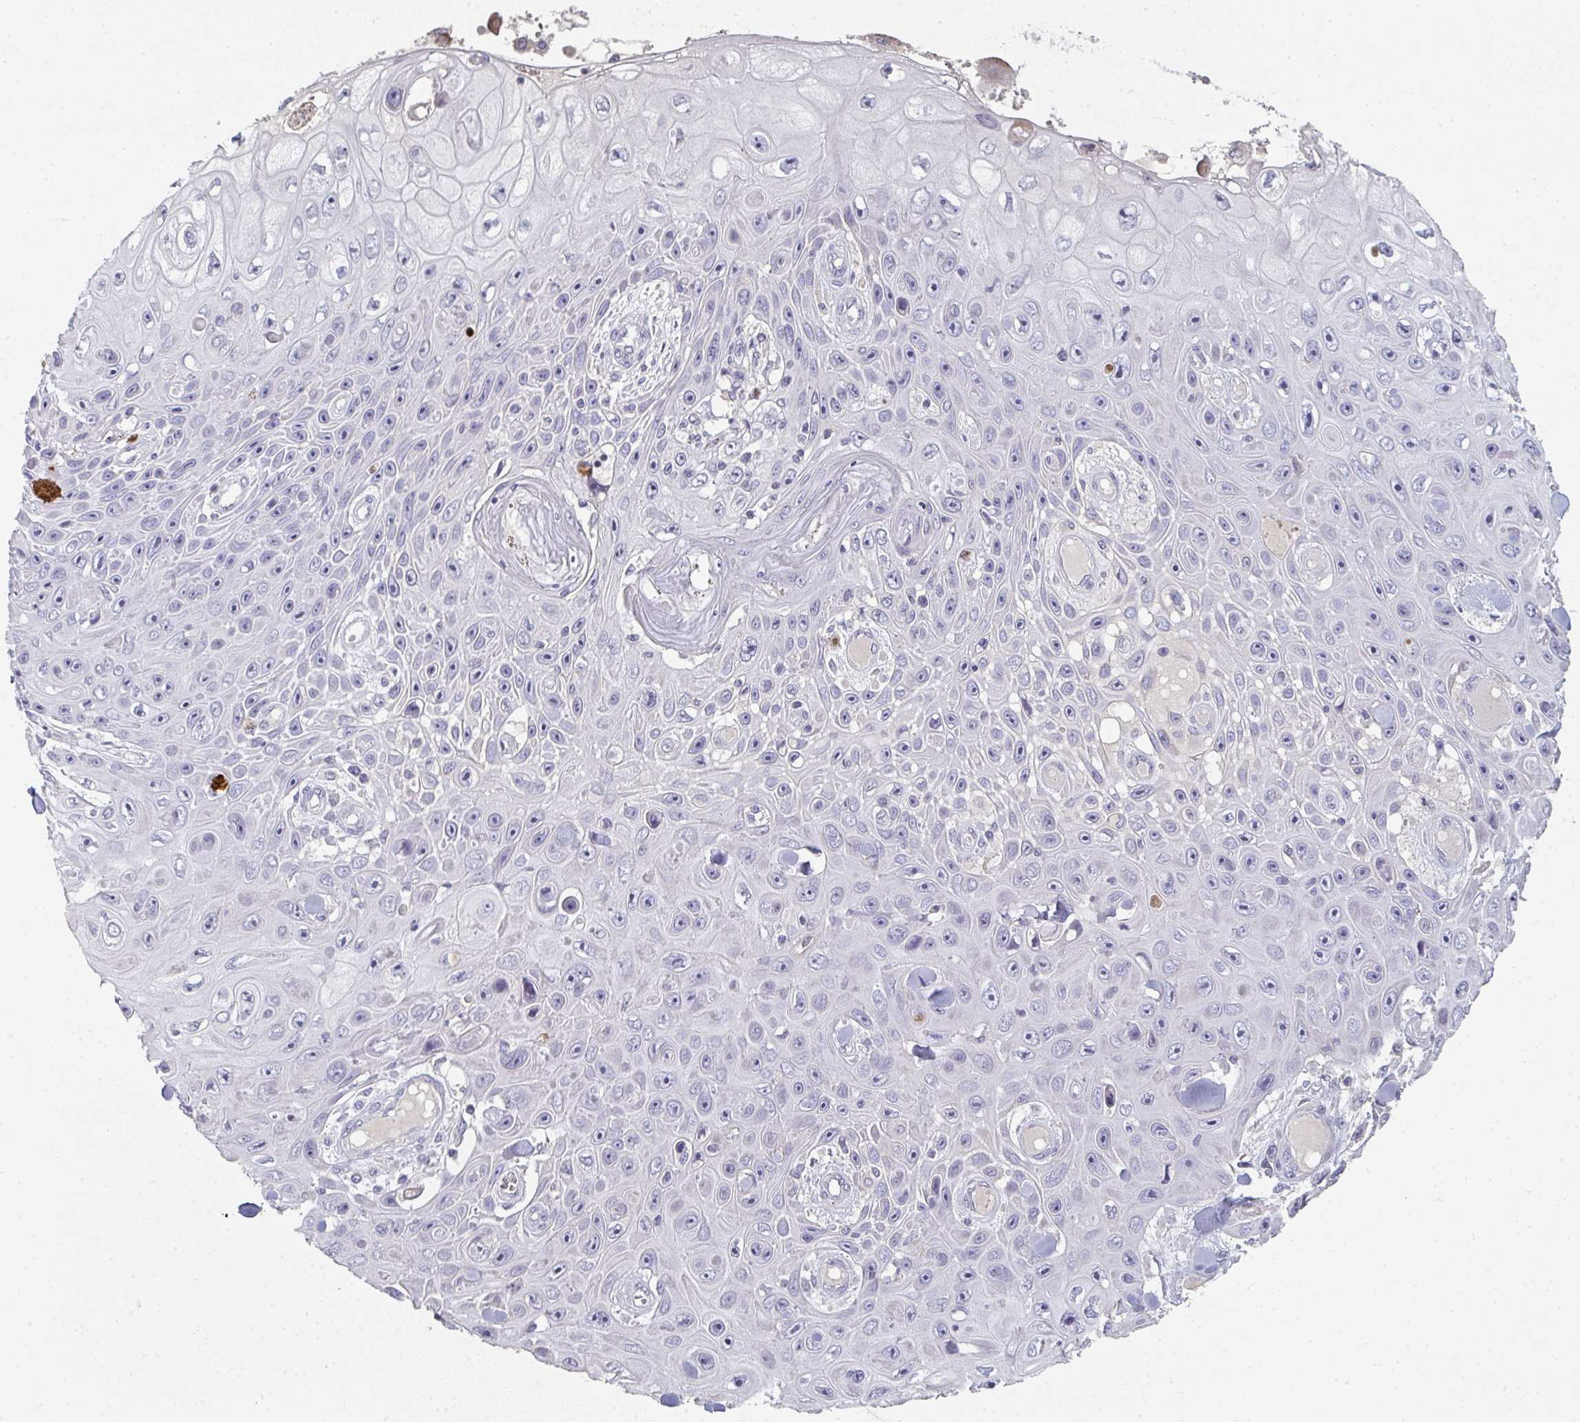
{"staining": {"intensity": "negative", "quantity": "none", "location": "none"}, "tissue": "skin cancer", "cell_type": "Tumor cells", "image_type": "cancer", "snomed": [{"axis": "morphology", "description": "Squamous cell carcinoma, NOS"}, {"axis": "topography", "description": "Skin"}], "caption": "Human skin cancer stained for a protein using immunohistochemistry (IHC) shows no expression in tumor cells.", "gene": "A1CF", "patient": {"sex": "male", "age": 82}}